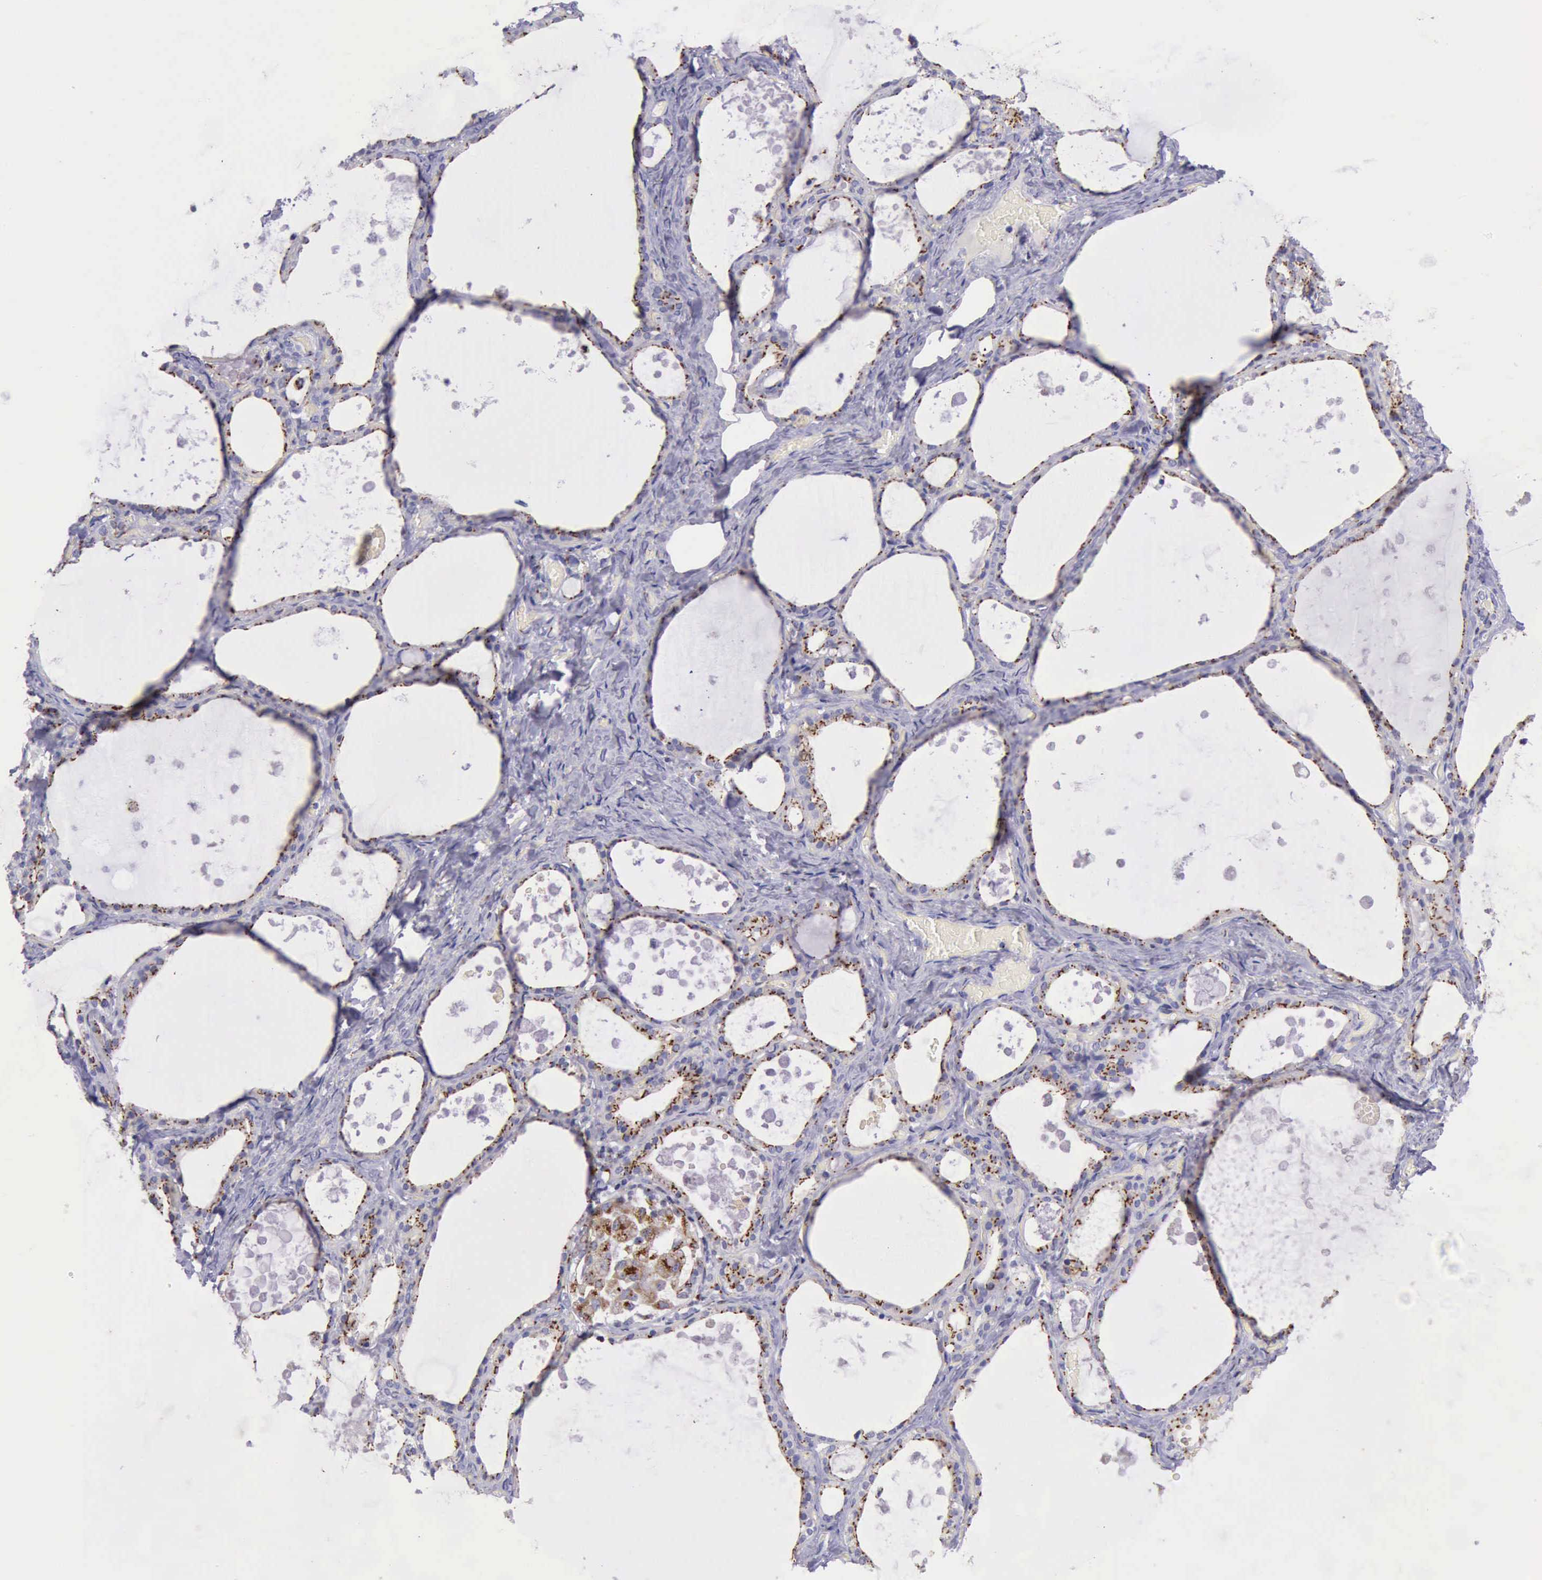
{"staining": {"intensity": "strong", "quantity": ">75%", "location": "cytoplasmic/membranous"}, "tissue": "thyroid gland", "cell_type": "Glandular cells", "image_type": "normal", "snomed": [{"axis": "morphology", "description": "Normal tissue, NOS"}, {"axis": "topography", "description": "Thyroid gland"}], "caption": "Thyroid gland stained with DAB (3,3'-diaminobenzidine) immunohistochemistry (IHC) shows high levels of strong cytoplasmic/membranous expression in about >75% of glandular cells. (Stains: DAB (3,3'-diaminobenzidine) in brown, nuclei in blue, Microscopy: brightfield microscopy at high magnification).", "gene": "GOLGA5", "patient": {"sex": "male", "age": 61}}